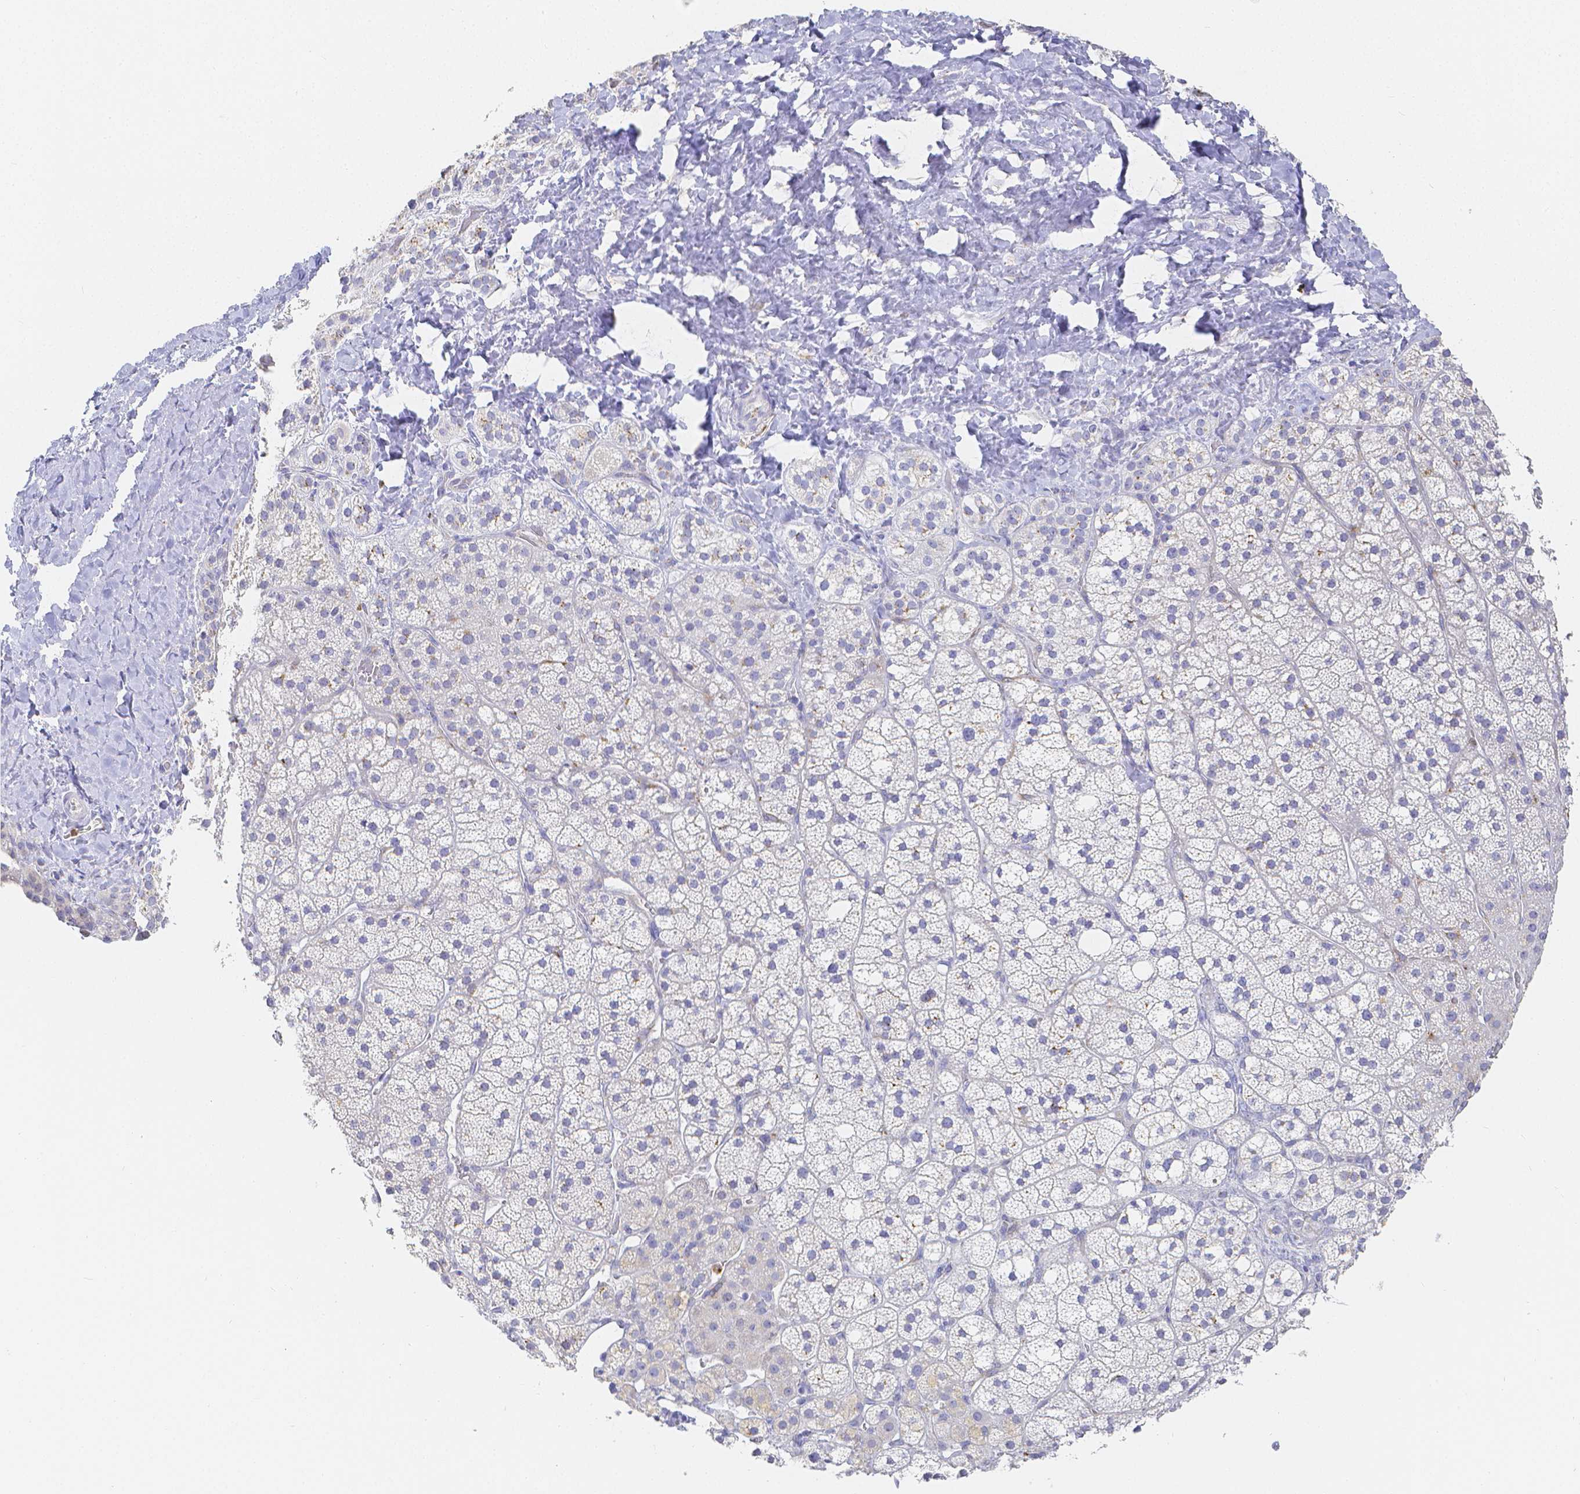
{"staining": {"intensity": "negative", "quantity": "none", "location": "none"}, "tissue": "adrenal gland", "cell_type": "Glandular cells", "image_type": "normal", "snomed": [{"axis": "morphology", "description": "Normal tissue, NOS"}, {"axis": "topography", "description": "Adrenal gland"}], "caption": "The image exhibits no staining of glandular cells in normal adrenal gland.", "gene": "SMURF1", "patient": {"sex": "male", "age": 53}}